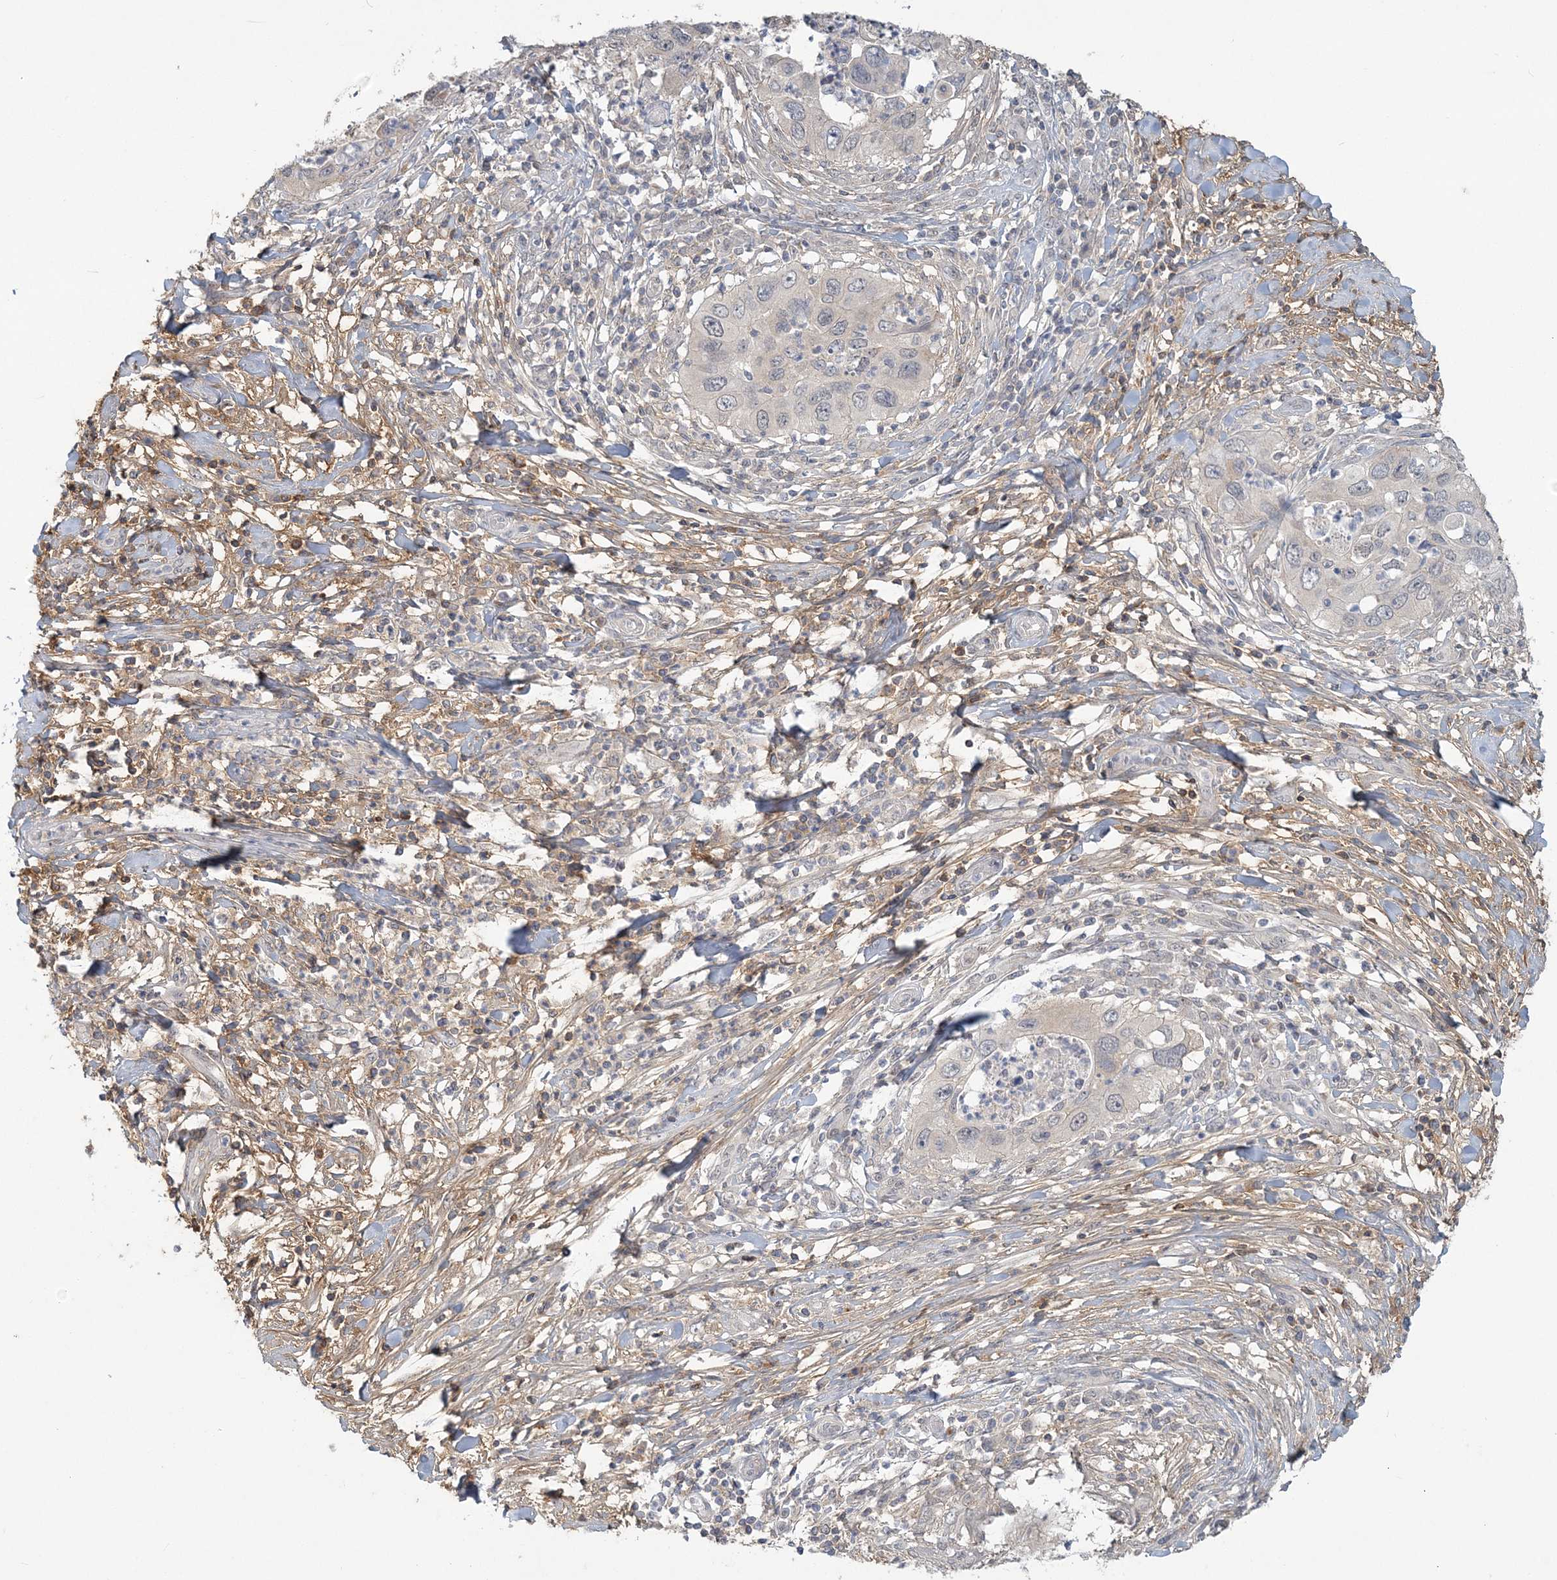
{"staining": {"intensity": "negative", "quantity": "none", "location": "none"}, "tissue": "cervical cancer", "cell_type": "Tumor cells", "image_type": "cancer", "snomed": [{"axis": "morphology", "description": "Squamous cell carcinoma, NOS"}, {"axis": "topography", "description": "Cervix"}], "caption": "Cervical cancer (squamous cell carcinoma) stained for a protein using immunohistochemistry exhibits no staining tumor cells.", "gene": "ANKS1A", "patient": {"sex": "female", "age": 38}}